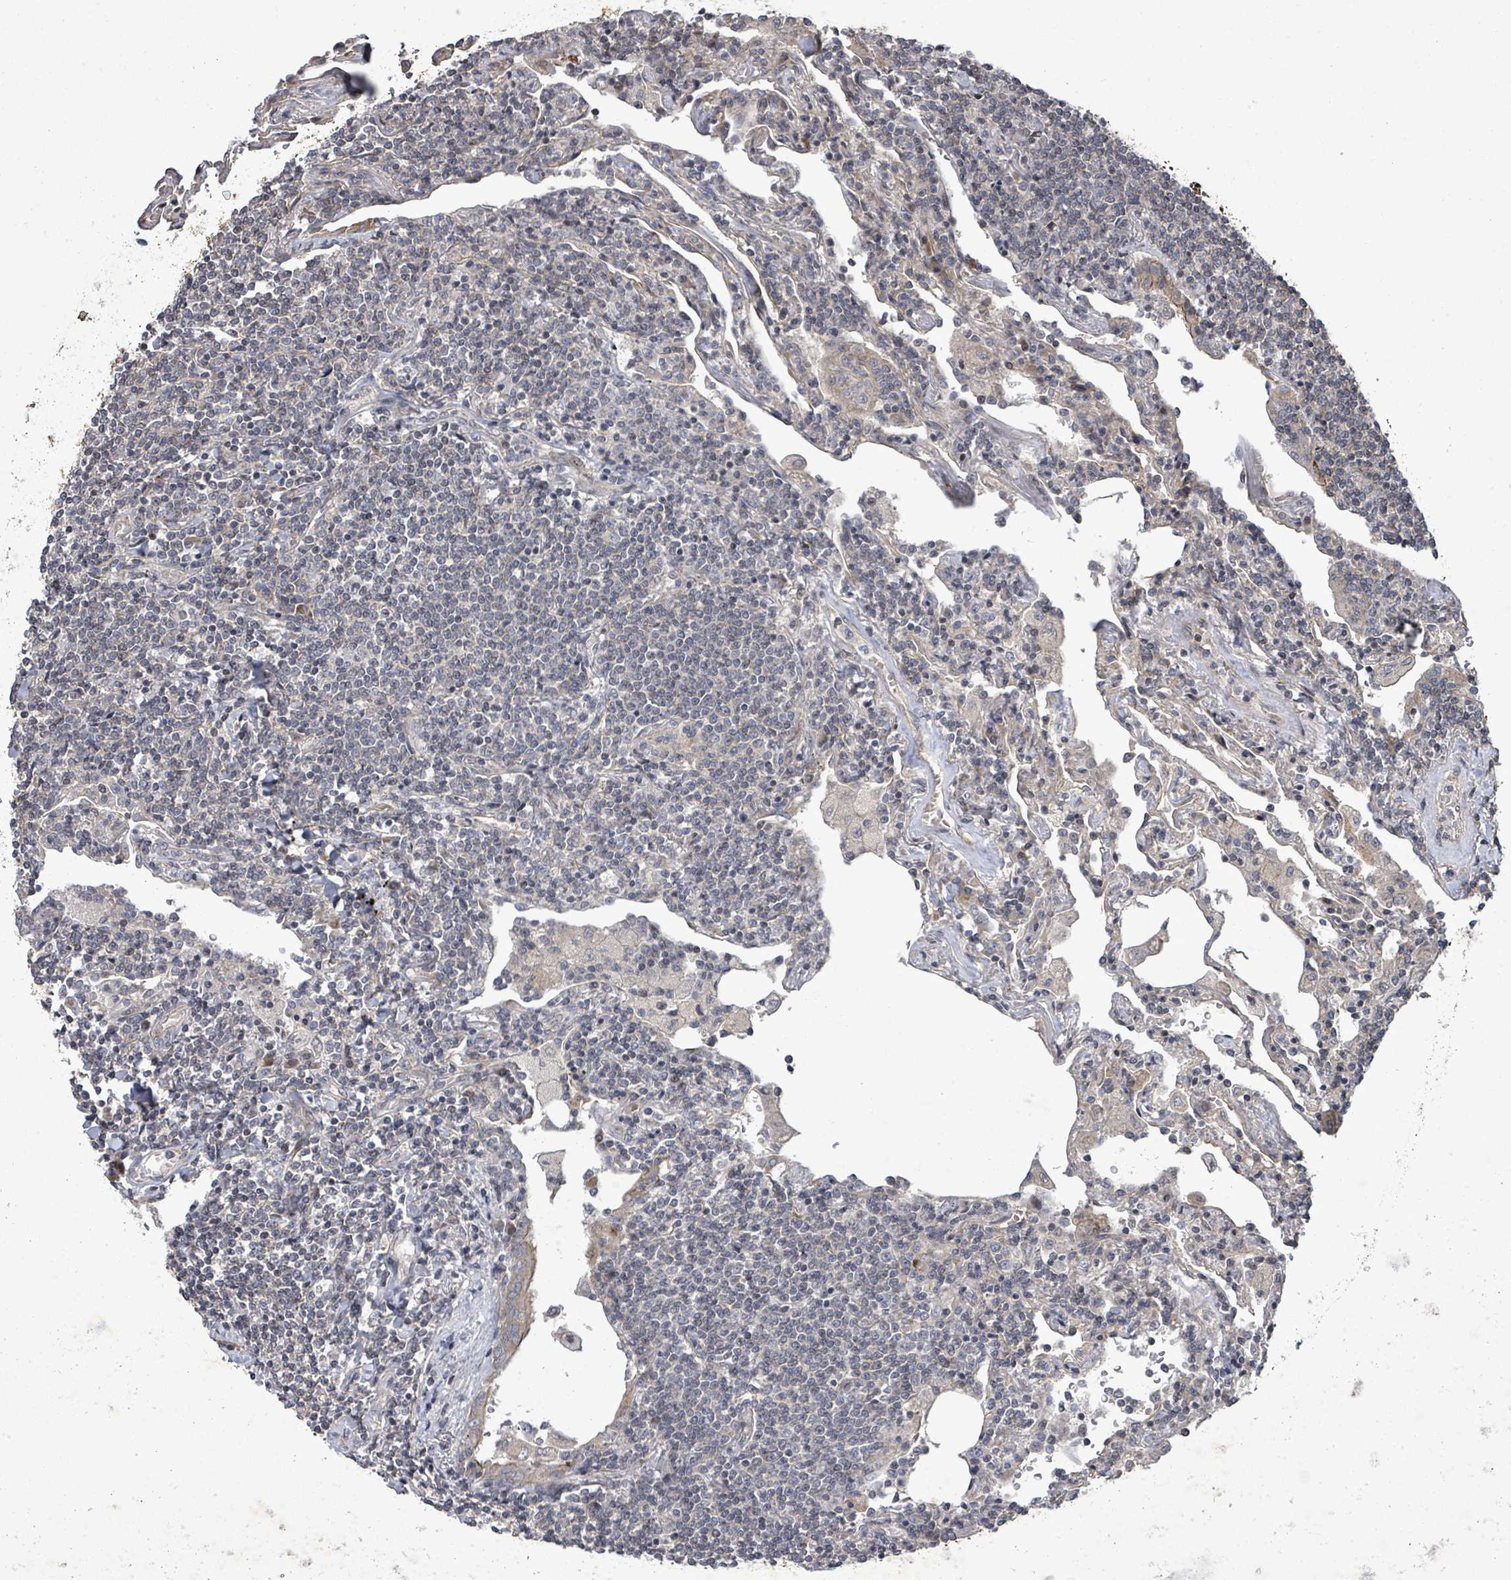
{"staining": {"intensity": "negative", "quantity": "none", "location": "none"}, "tissue": "lymphoma", "cell_type": "Tumor cells", "image_type": "cancer", "snomed": [{"axis": "morphology", "description": "Malignant lymphoma, non-Hodgkin's type, Low grade"}, {"axis": "topography", "description": "Lung"}], "caption": "DAB (3,3'-diaminobenzidine) immunohistochemical staining of lymphoma displays no significant positivity in tumor cells. (Immunohistochemistry (ihc), brightfield microscopy, high magnification).", "gene": "KRTAP27-1", "patient": {"sex": "female", "age": 71}}